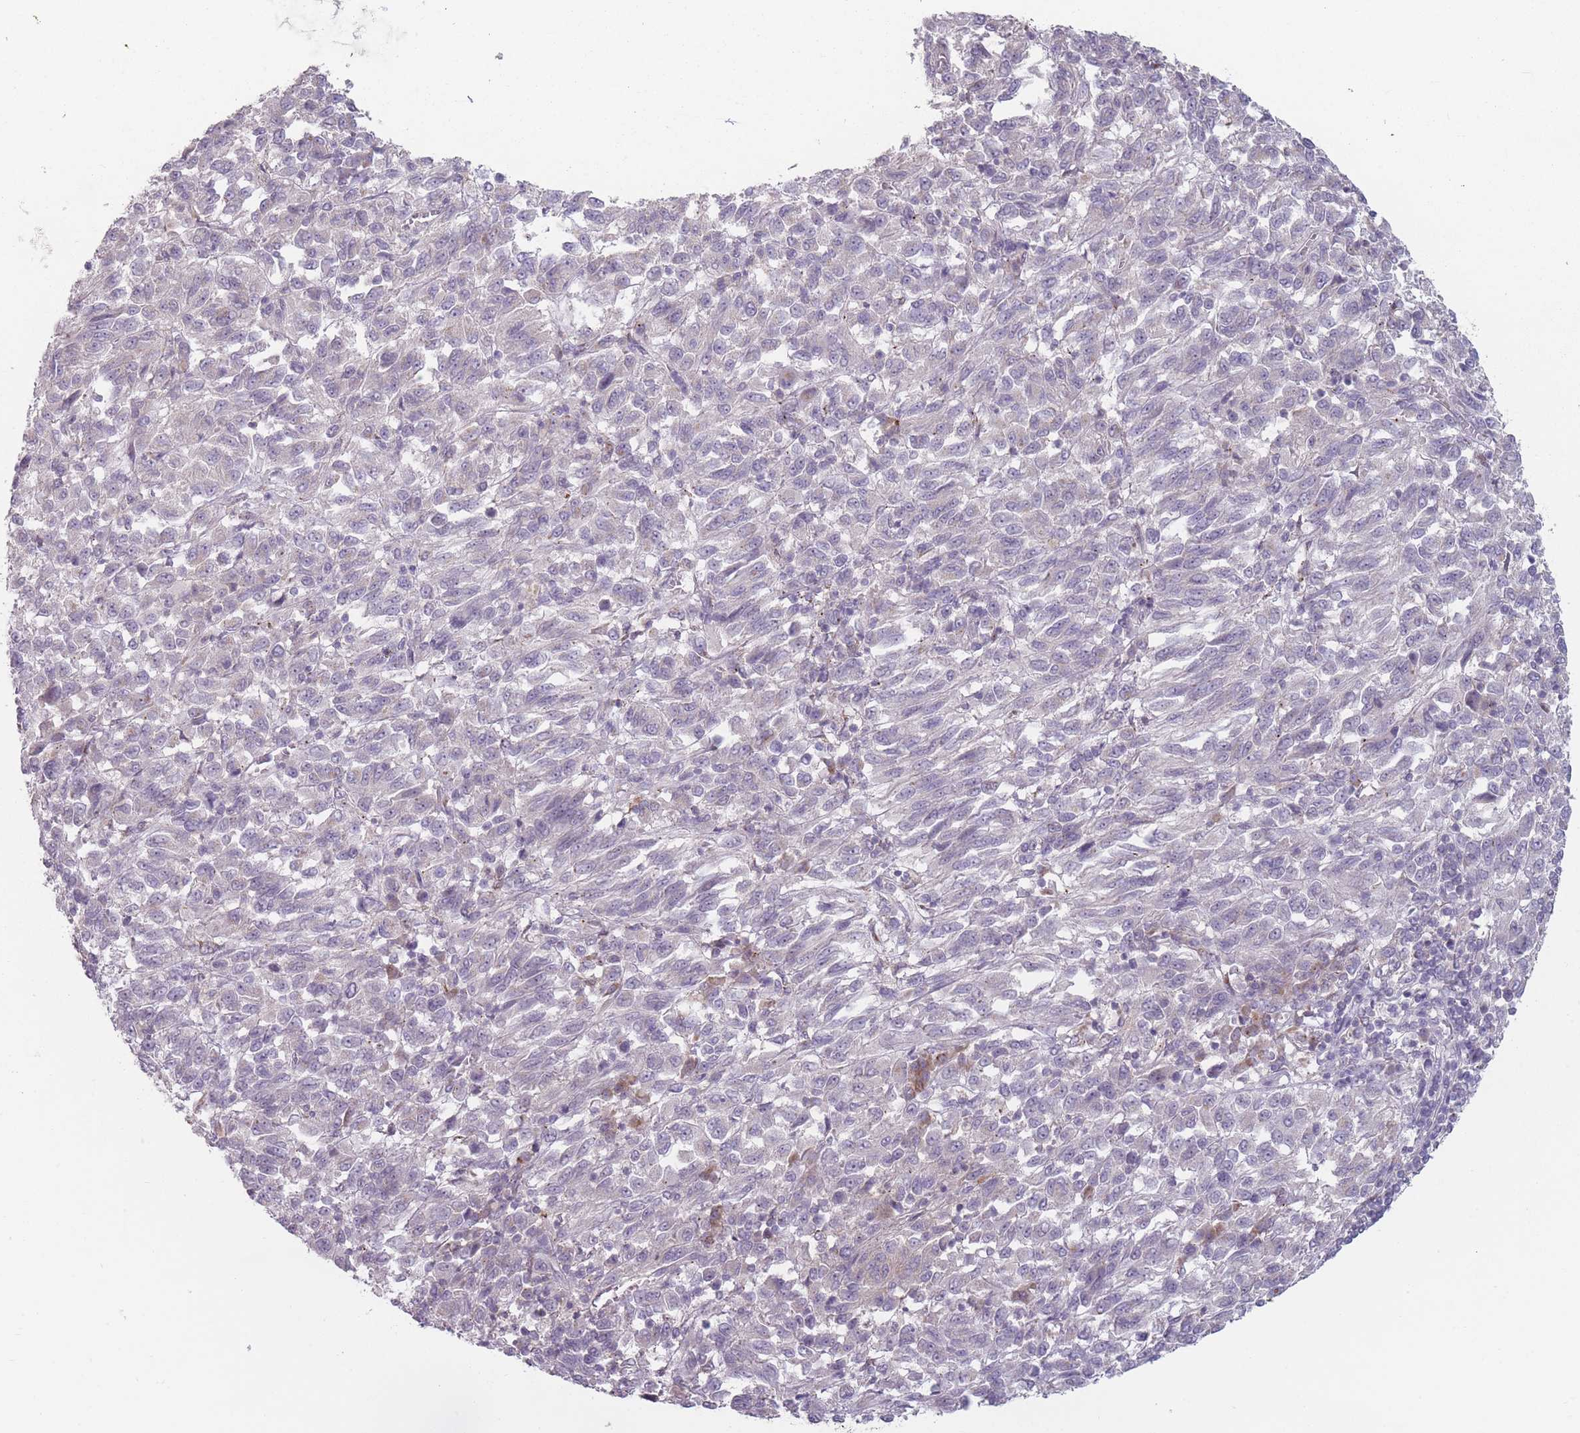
{"staining": {"intensity": "negative", "quantity": "none", "location": "none"}, "tissue": "melanoma", "cell_type": "Tumor cells", "image_type": "cancer", "snomed": [{"axis": "morphology", "description": "Malignant melanoma, Metastatic site"}, {"axis": "topography", "description": "Lung"}], "caption": "High power microscopy image of an immunohistochemistry micrograph of melanoma, revealing no significant staining in tumor cells.", "gene": "AKAIN1", "patient": {"sex": "male", "age": 64}}